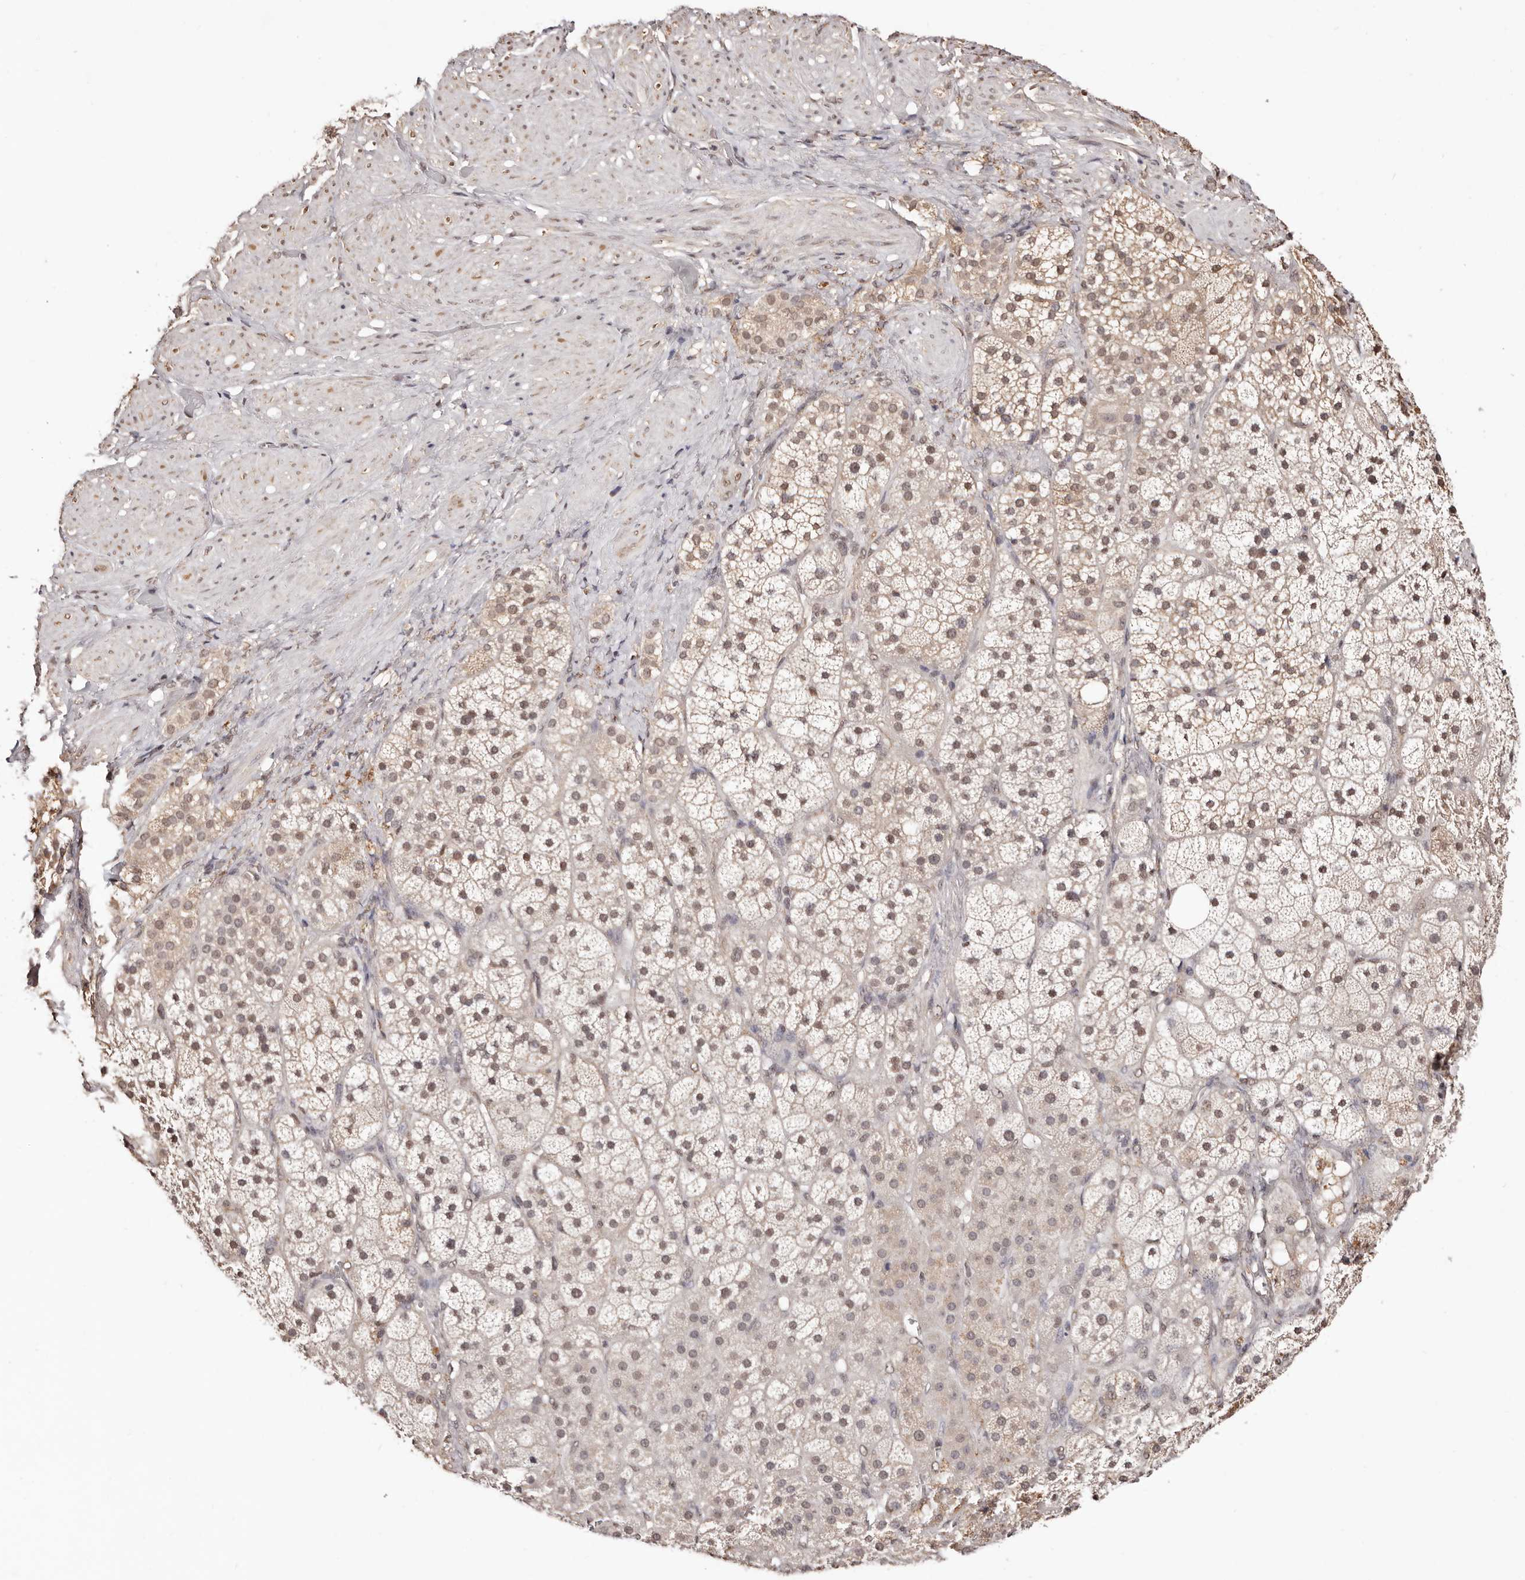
{"staining": {"intensity": "moderate", "quantity": ">75%", "location": "nuclear"}, "tissue": "adrenal gland", "cell_type": "Glandular cells", "image_type": "normal", "snomed": [{"axis": "morphology", "description": "Normal tissue, NOS"}, {"axis": "topography", "description": "Adrenal gland"}], "caption": "High-magnification brightfield microscopy of normal adrenal gland stained with DAB (3,3'-diaminobenzidine) (brown) and counterstained with hematoxylin (blue). glandular cells exhibit moderate nuclear staining is identified in about>75% of cells. (DAB (3,3'-diaminobenzidine) IHC with brightfield microscopy, high magnification).", "gene": "BICRAL", "patient": {"sex": "male", "age": 57}}